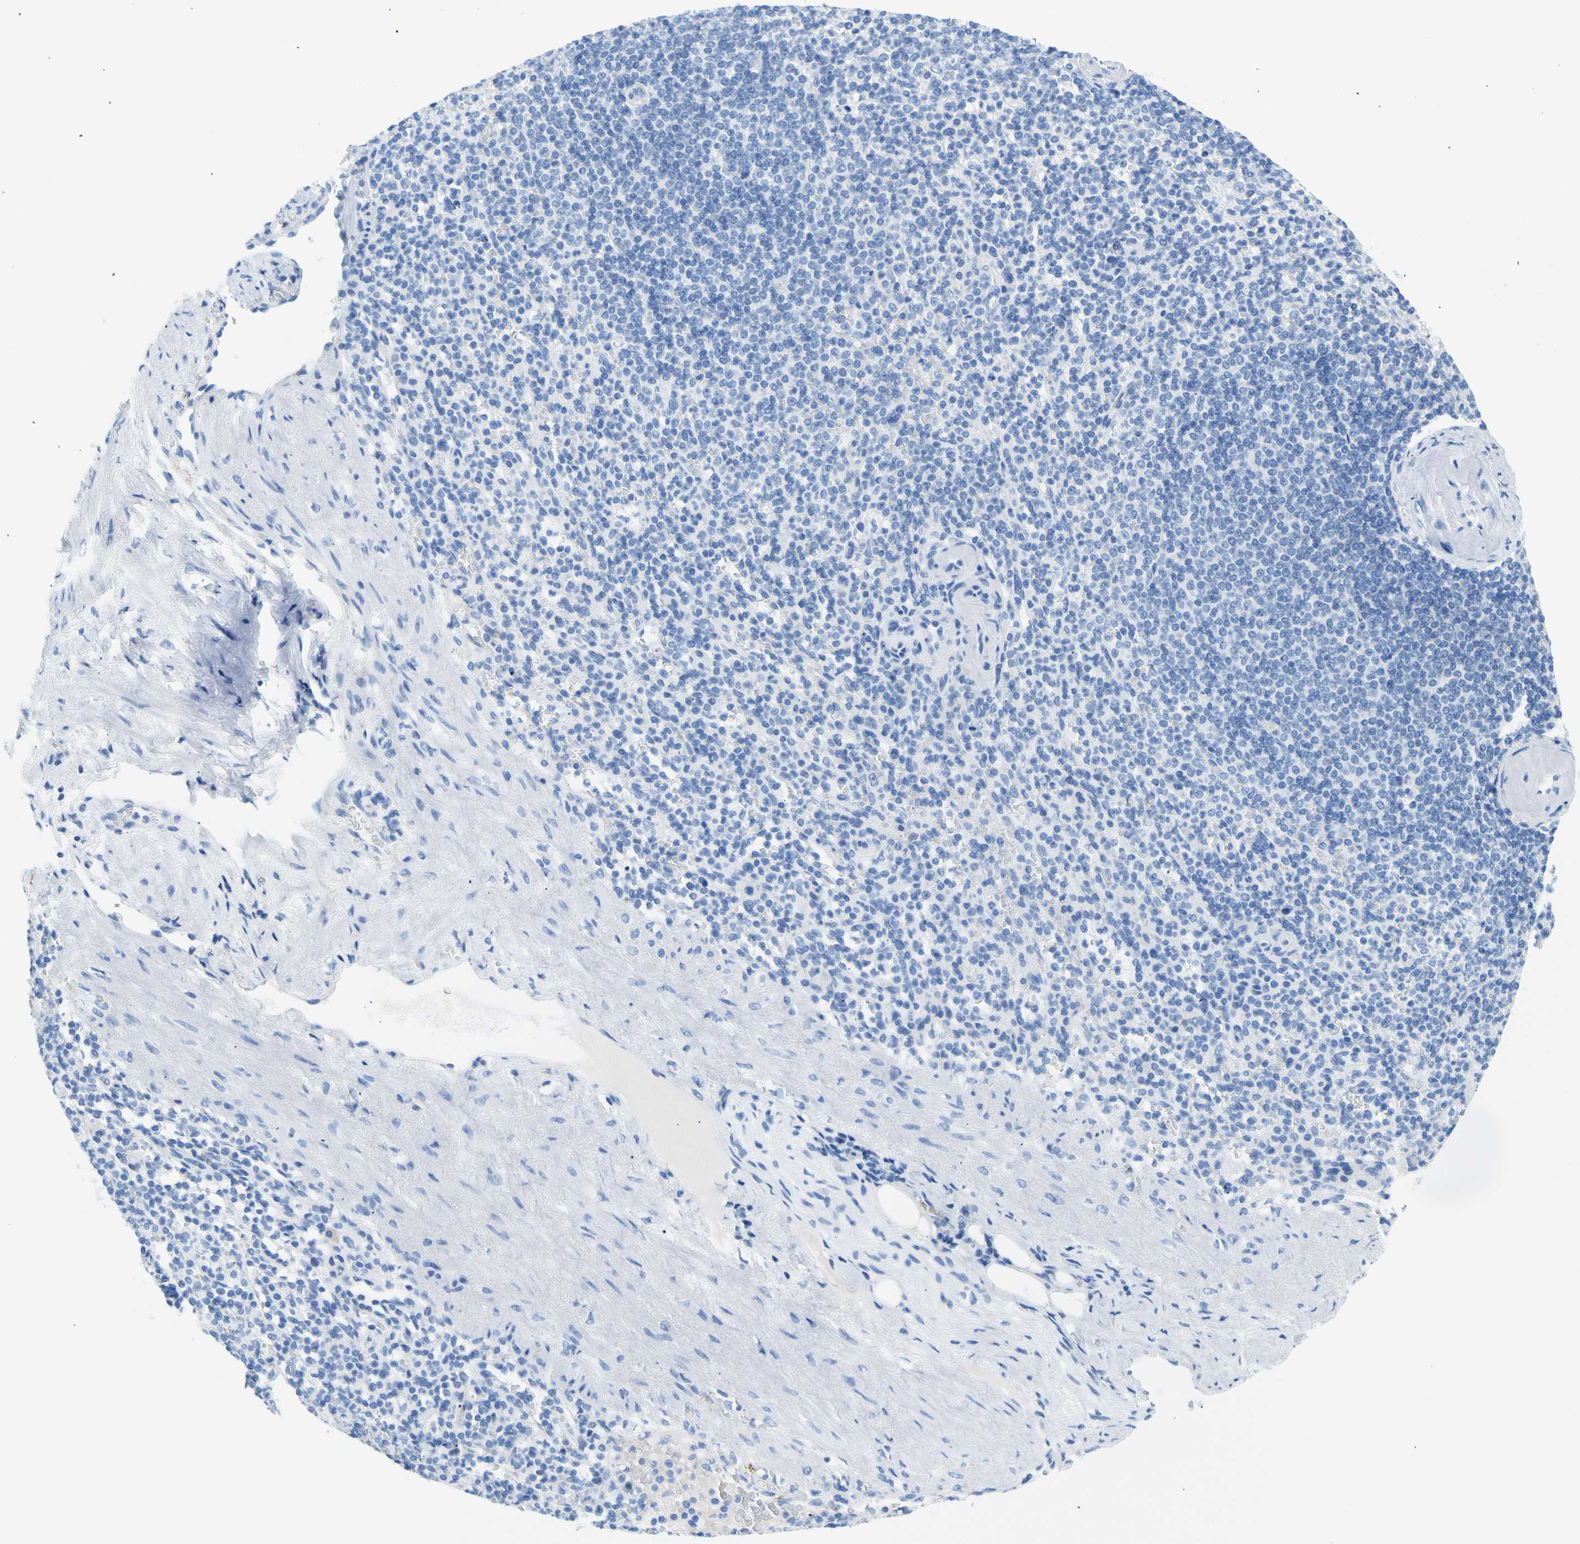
{"staining": {"intensity": "negative", "quantity": "none", "location": "none"}, "tissue": "spleen", "cell_type": "Cells in red pulp", "image_type": "normal", "snomed": [{"axis": "morphology", "description": "Normal tissue, NOS"}, {"axis": "topography", "description": "Spleen"}], "caption": "High power microscopy micrograph of an immunohistochemistry image of normal spleen, revealing no significant staining in cells in red pulp.", "gene": "CEL", "patient": {"sex": "female", "age": 74}}